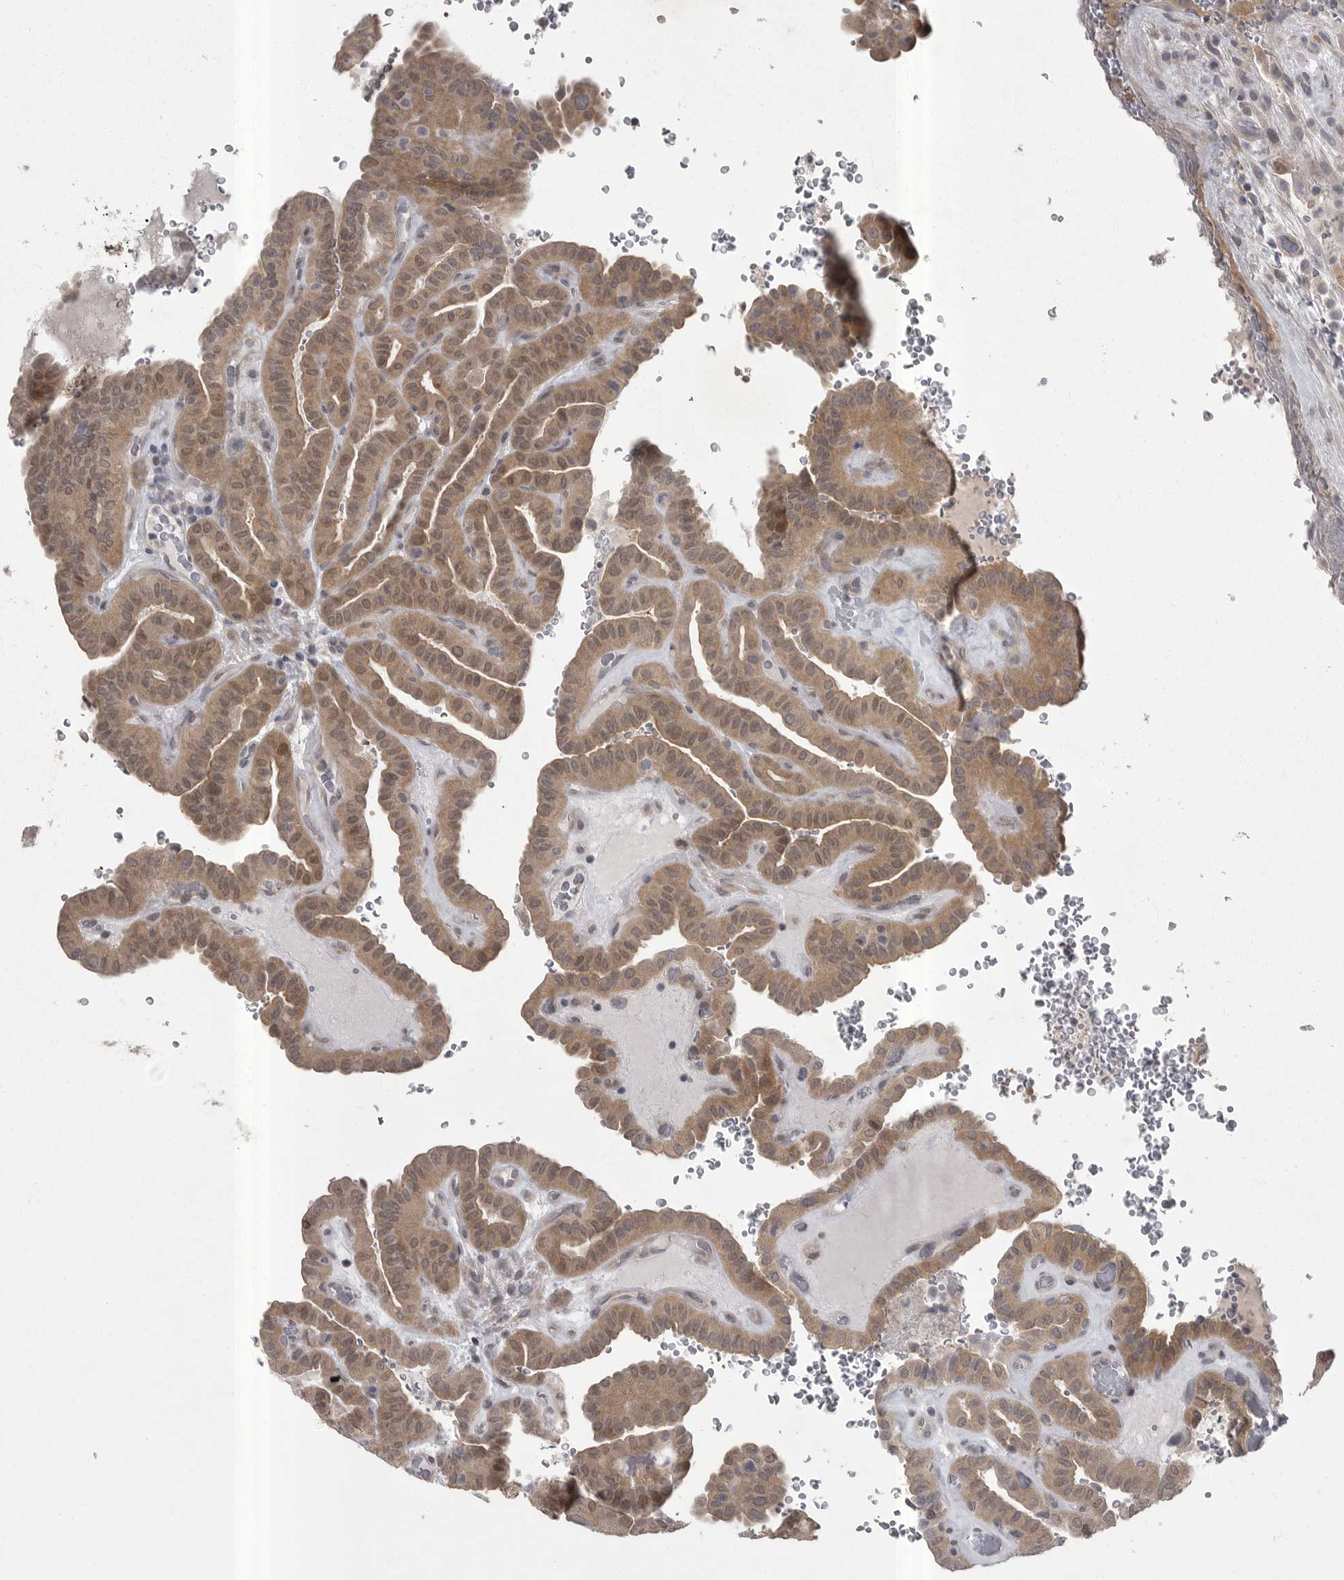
{"staining": {"intensity": "moderate", "quantity": ">75%", "location": "cytoplasmic/membranous"}, "tissue": "thyroid cancer", "cell_type": "Tumor cells", "image_type": "cancer", "snomed": [{"axis": "morphology", "description": "Papillary adenocarcinoma, NOS"}, {"axis": "topography", "description": "Thyroid gland"}], "caption": "An immunohistochemistry histopathology image of tumor tissue is shown. Protein staining in brown shows moderate cytoplasmic/membranous positivity in thyroid cancer within tumor cells.", "gene": "PHF13", "patient": {"sex": "male", "age": 77}}